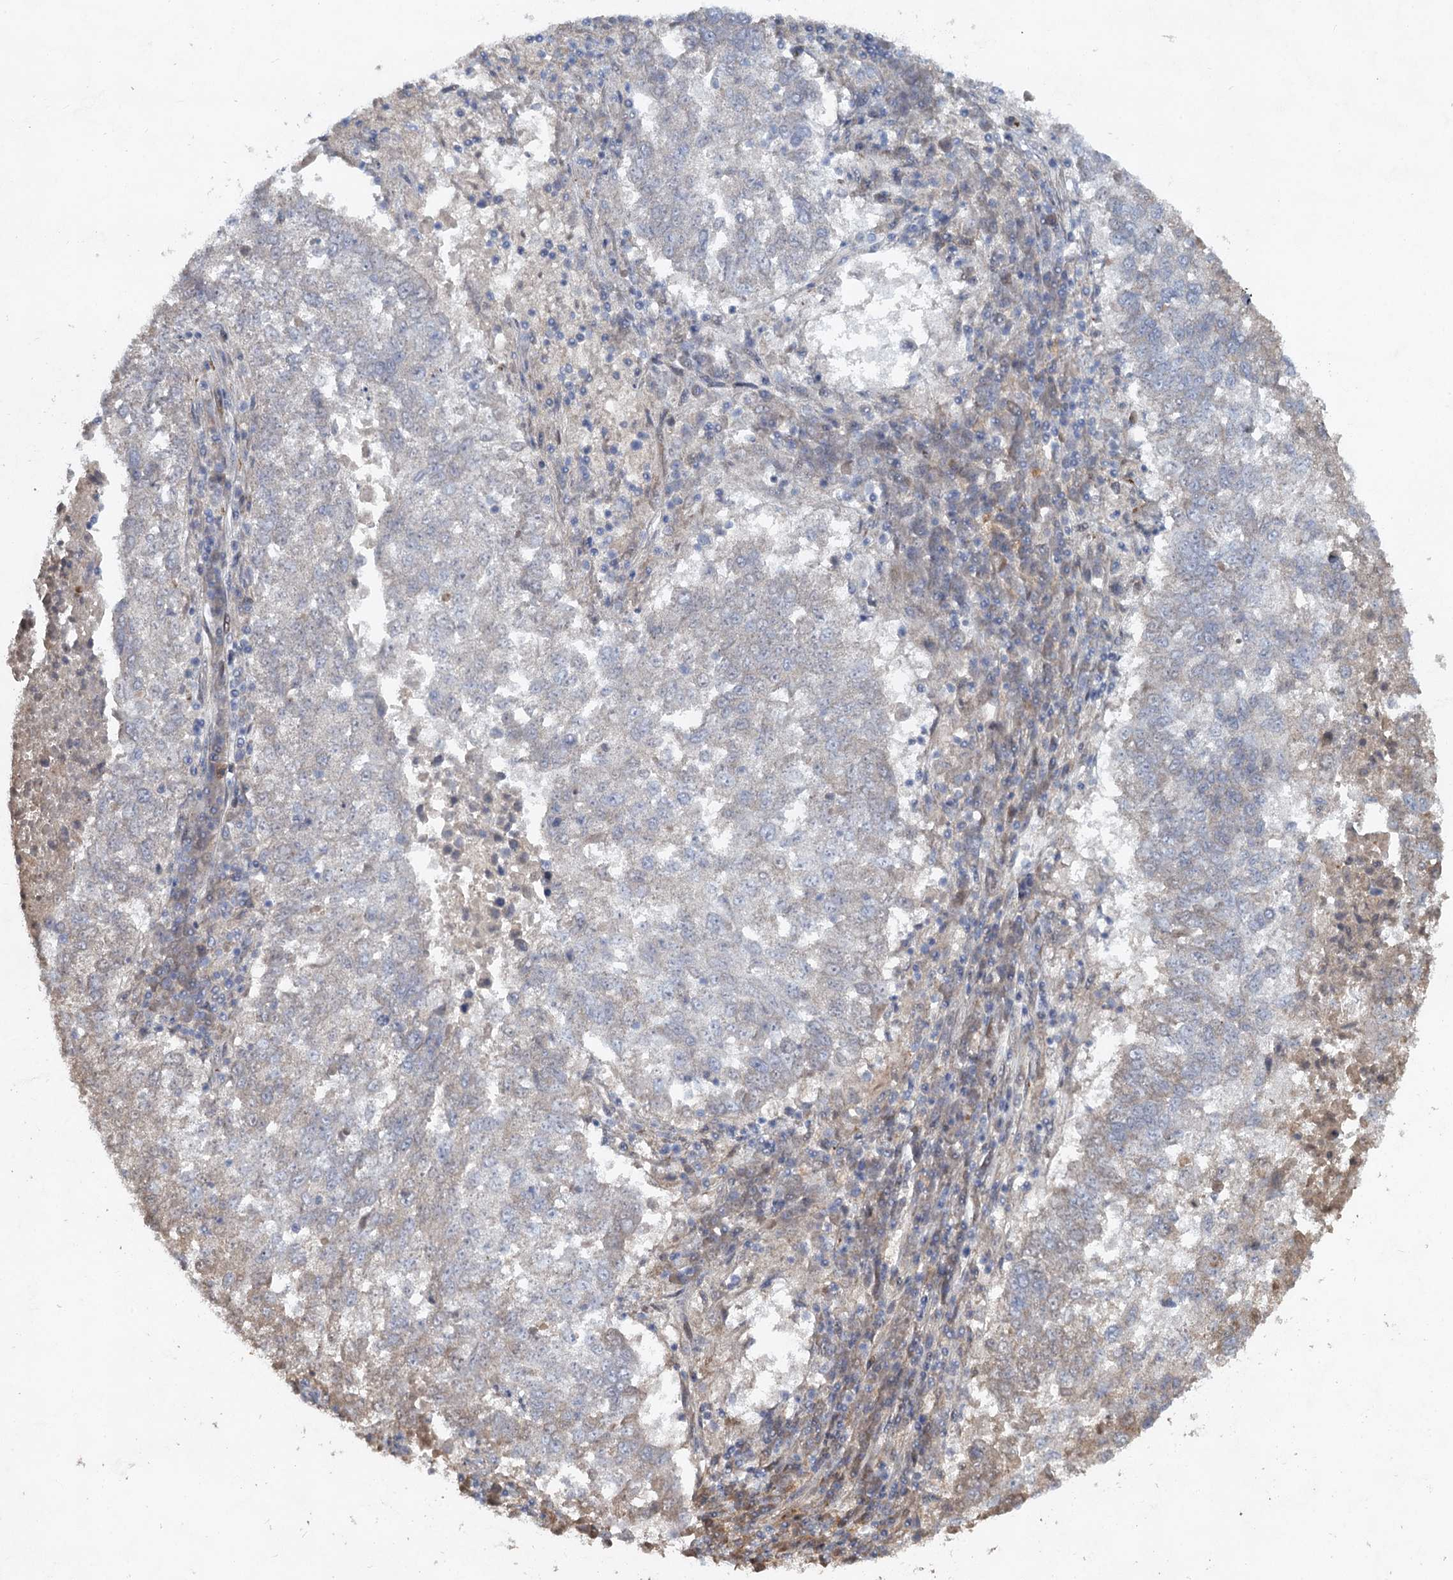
{"staining": {"intensity": "negative", "quantity": "none", "location": "none"}, "tissue": "lung cancer", "cell_type": "Tumor cells", "image_type": "cancer", "snomed": [{"axis": "morphology", "description": "Squamous cell carcinoma, NOS"}, {"axis": "topography", "description": "Lung"}], "caption": "High power microscopy micrograph of an IHC photomicrograph of lung cancer, revealing no significant positivity in tumor cells.", "gene": "NUDT22", "patient": {"sex": "male", "age": 73}}